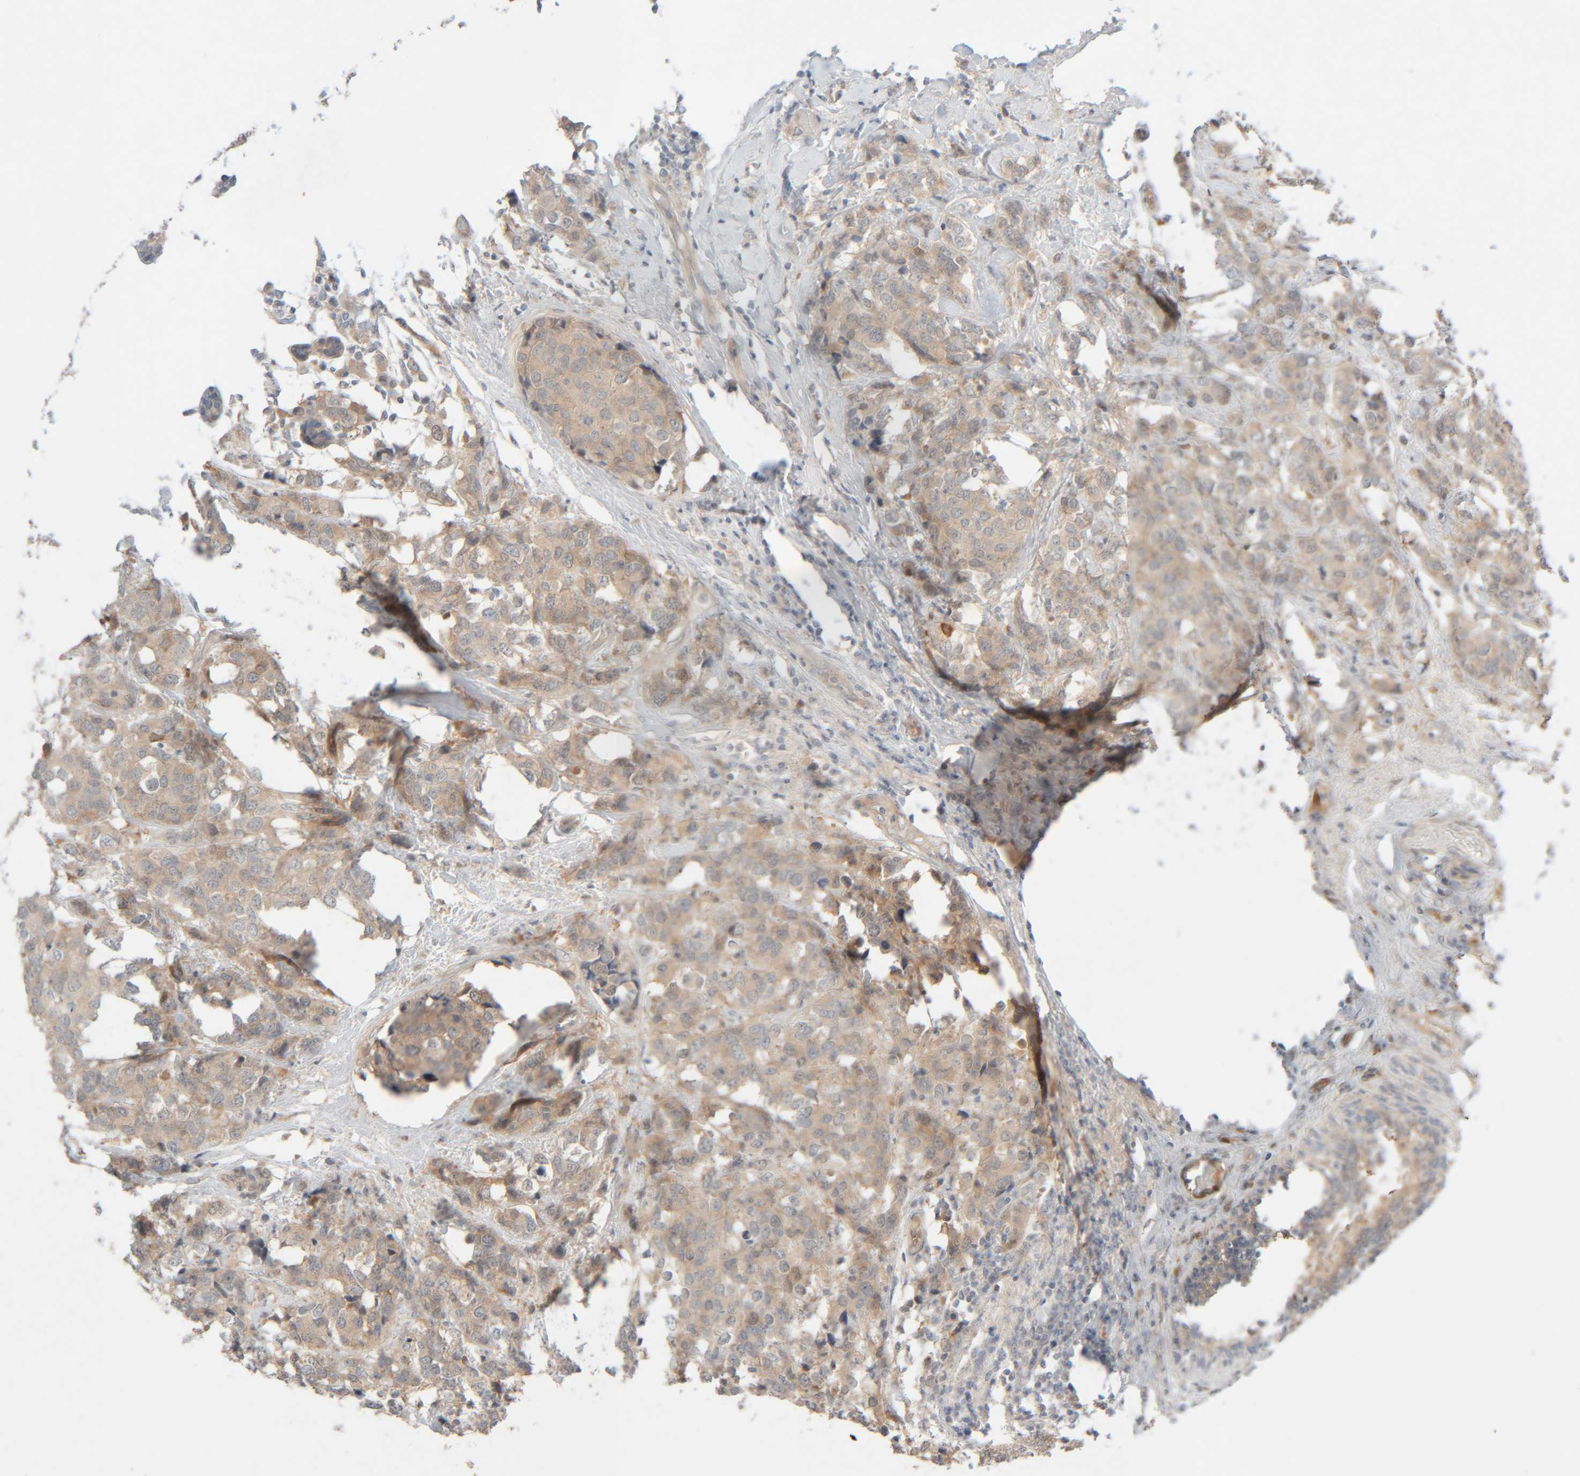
{"staining": {"intensity": "weak", "quantity": ">75%", "location": "cytoplasmic/membranous"}, "tissue": "breast cancer", "cell_type": "Tumor cells", "image_type": "cancer", "snomed": [{"axis": "morphology", "description": "Lobular carcinoma"}, {"axis": "topography", "description": "Breast"}], "caption": "Breast cancer (lobular carcinoma) stained with immunohistochemistry (IHC) reveals weak cytoplasmic/membranous expression in about >75% of tumor cells.", "gene": "CHKA", "patient": {"sex": "female", "age": 59}}